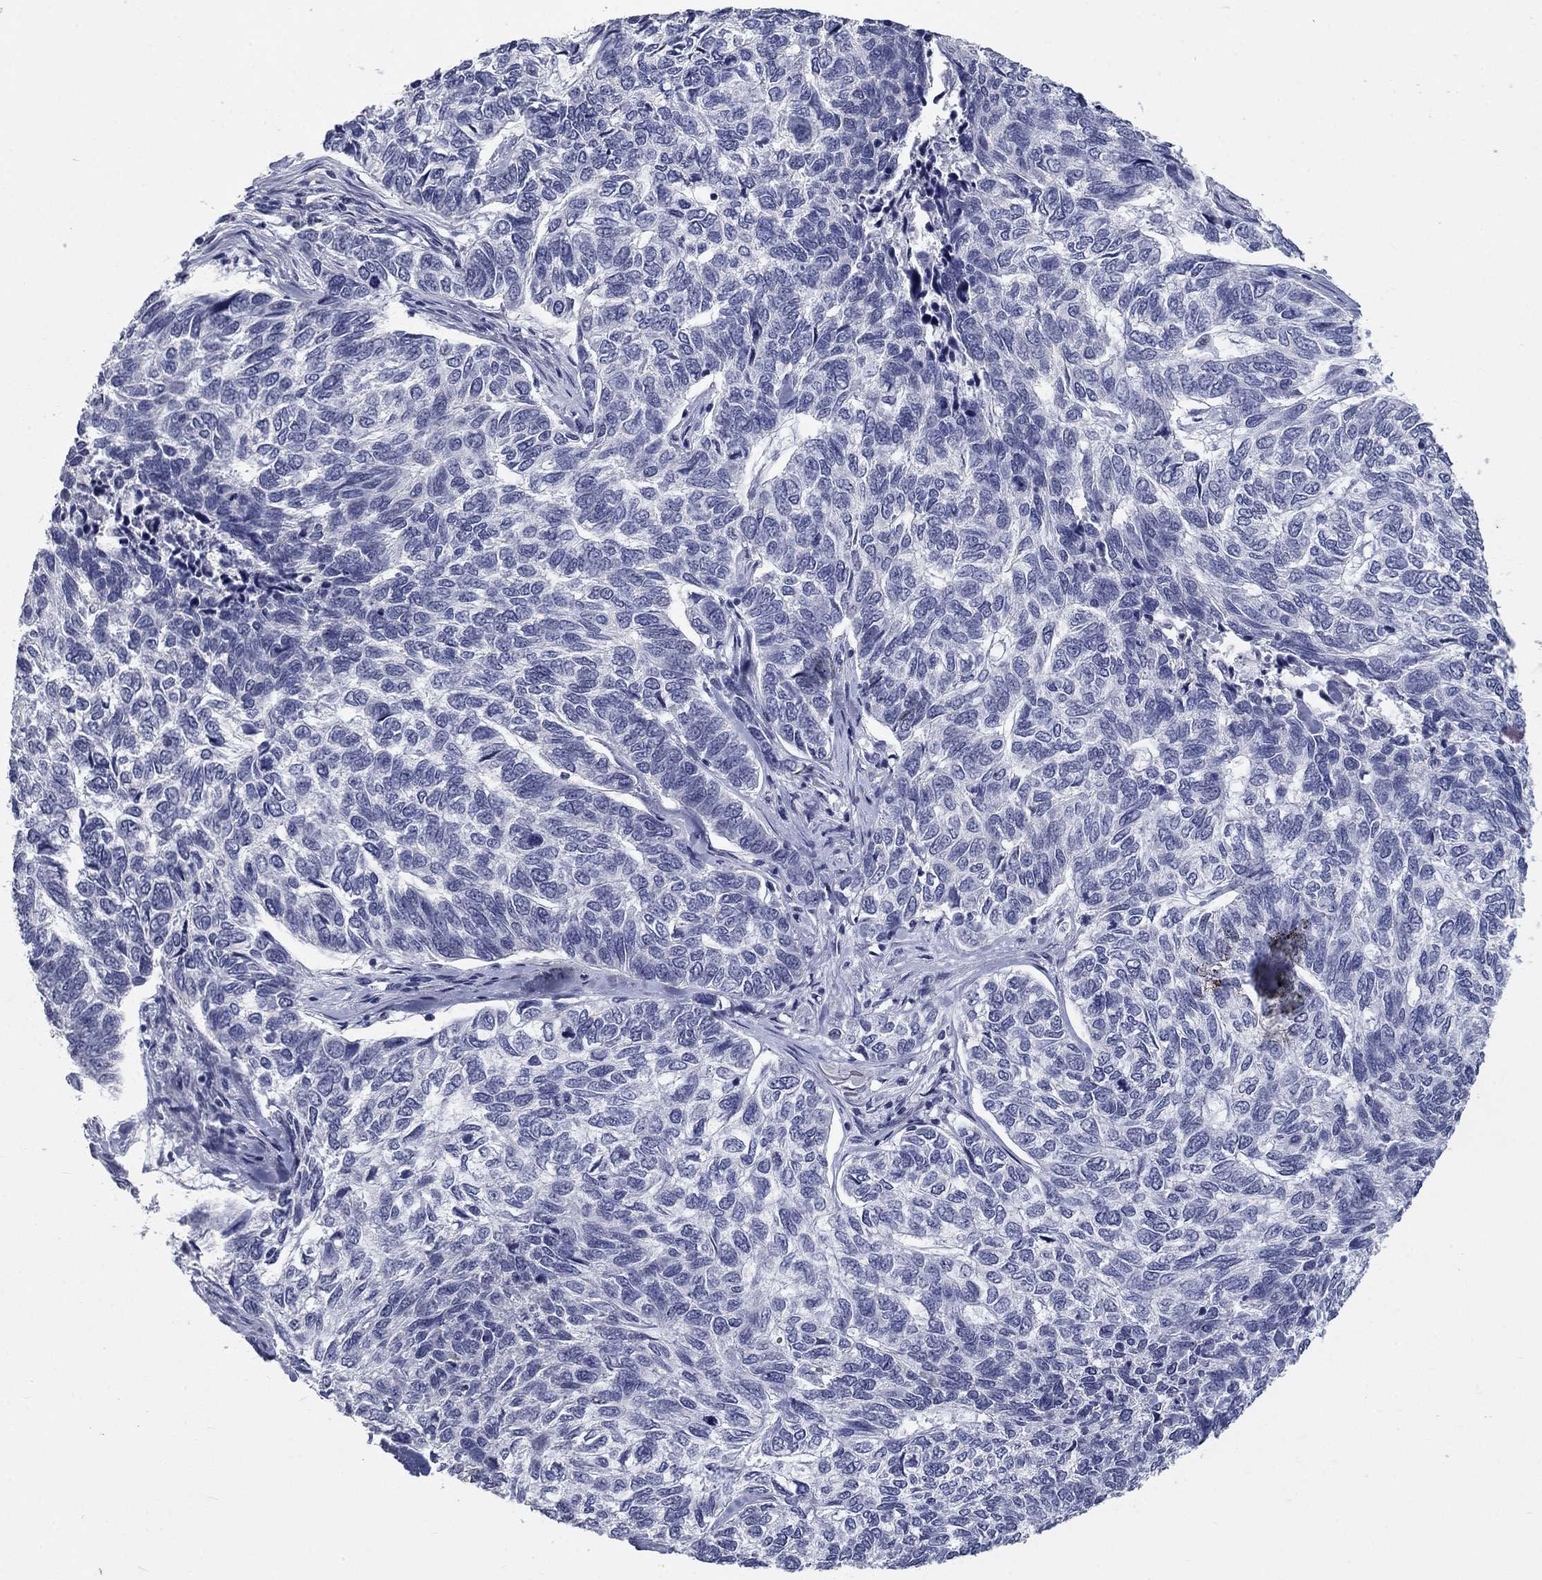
{"staining": {"intensity": "negative", "quantity": "none", "location": "none"}, "tissue": "skin cancer", "cell_type": "Tumor cells", "image_type": "cancer", "snomed": [{"axis": "morphology", "description": "Basal cell carcinoma"}, {"axis": "topography", "description": "Skin"}], "caption": "Immunohistochemistry (IHC) image of skin basal cell carcinoma stained for a protein (brown), which shows no staining in tumor cells.", "gene": "ELAVL4", "patient": {"sex": "female", "age": 65}}